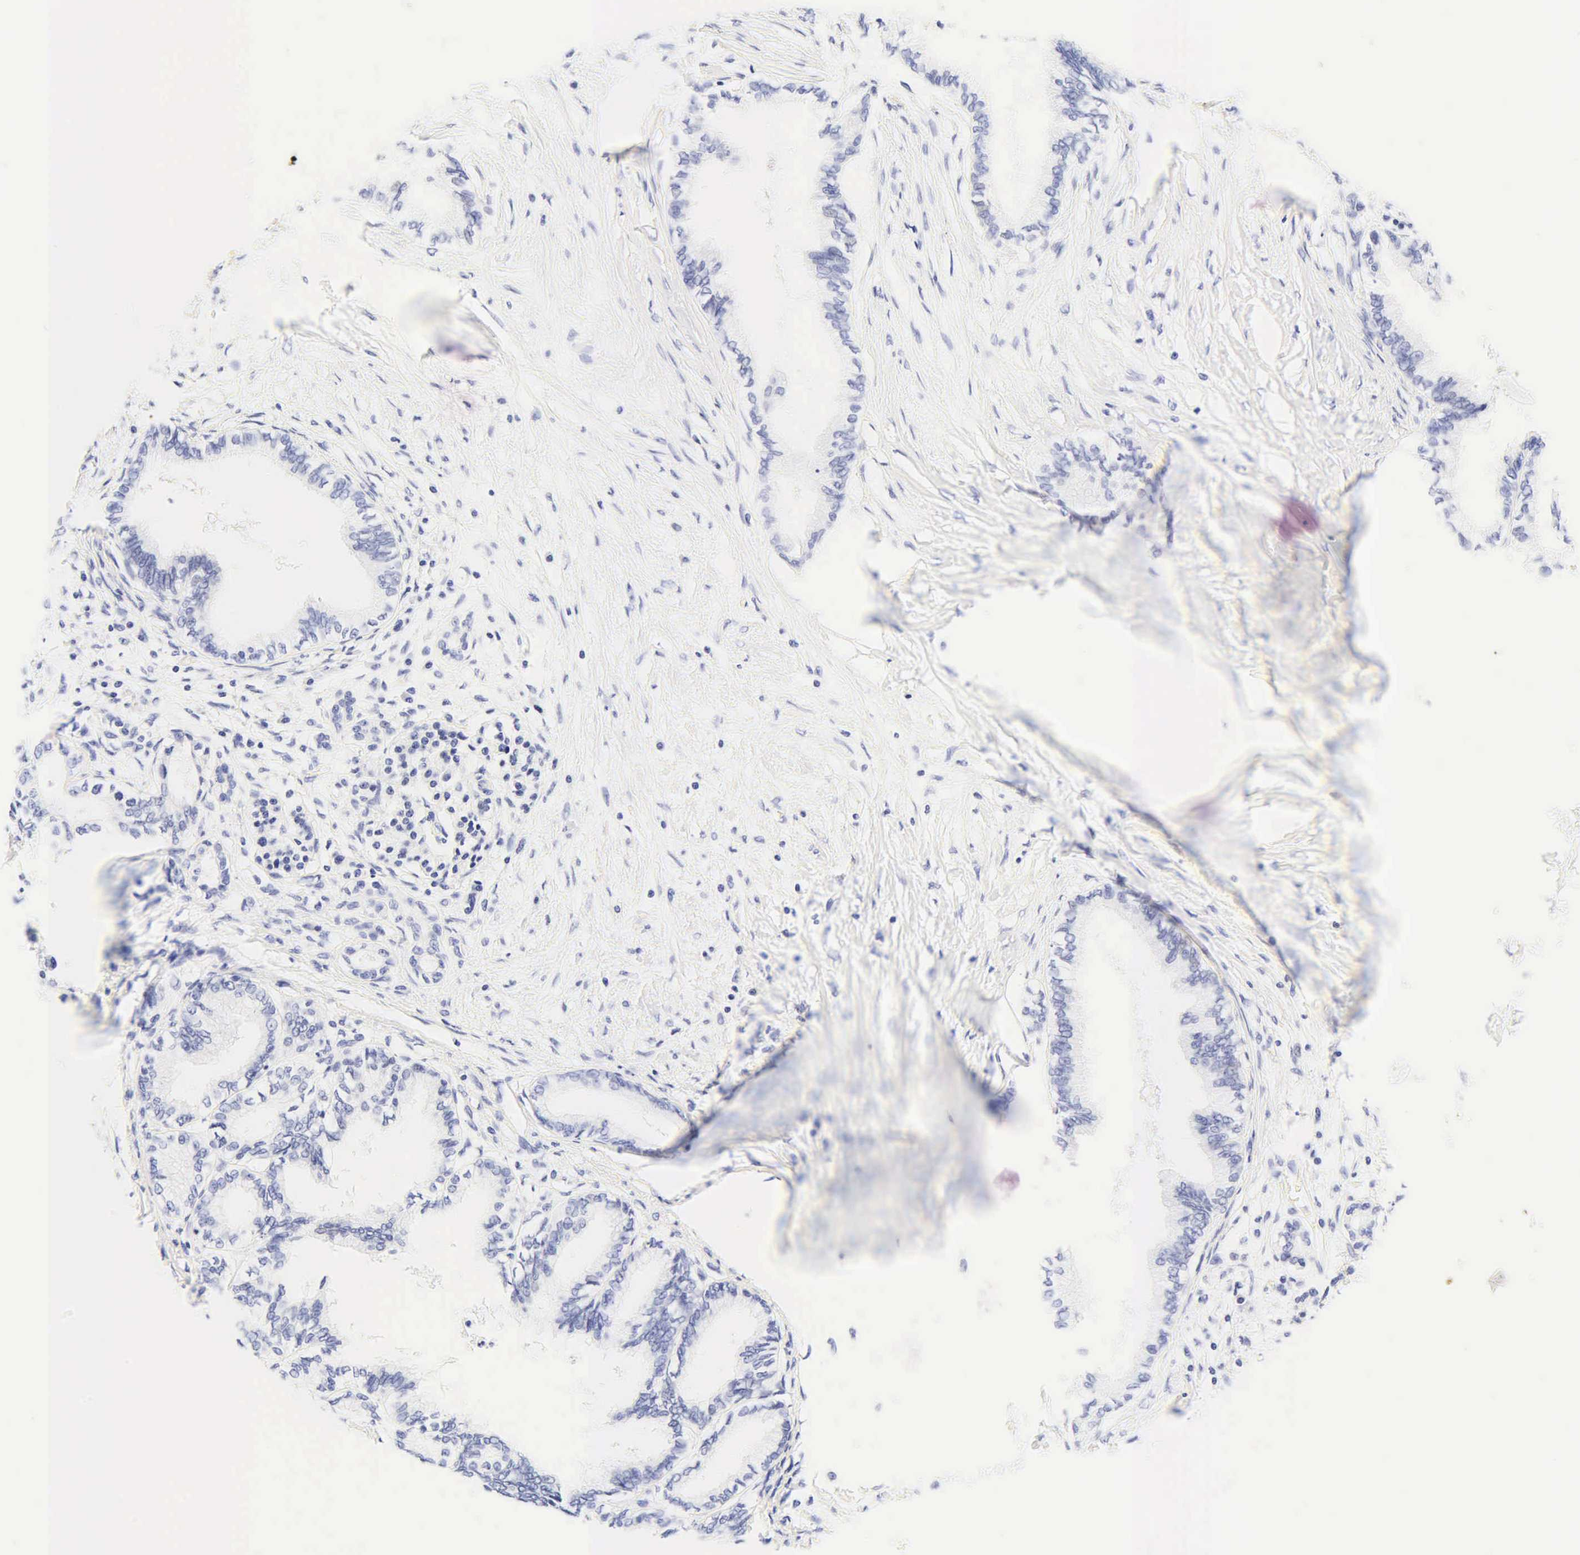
{"staining": {"intensity": "negative", "quantity": "none", "location": "none"}, "tissue": "pancreatic cancer", "cell_type": "Tumor cells", "image_type": "cancer", "snomed": [{"axis": "morphology", "description": "Adenocarcinoma, NOS"}, {"axis": "topography", "description": "Pancreas"}], "caption": "The micrograph exhibits no significant positivity in tumor cells of pancreatic adenocarcinoma. Brightfield microscopy of immunohistochemistry stained with DAB (brown) and hematoxylin (blue), captured at high magnification.", "gene": "DES", "patient": {"sex": "female", "age": 64}}